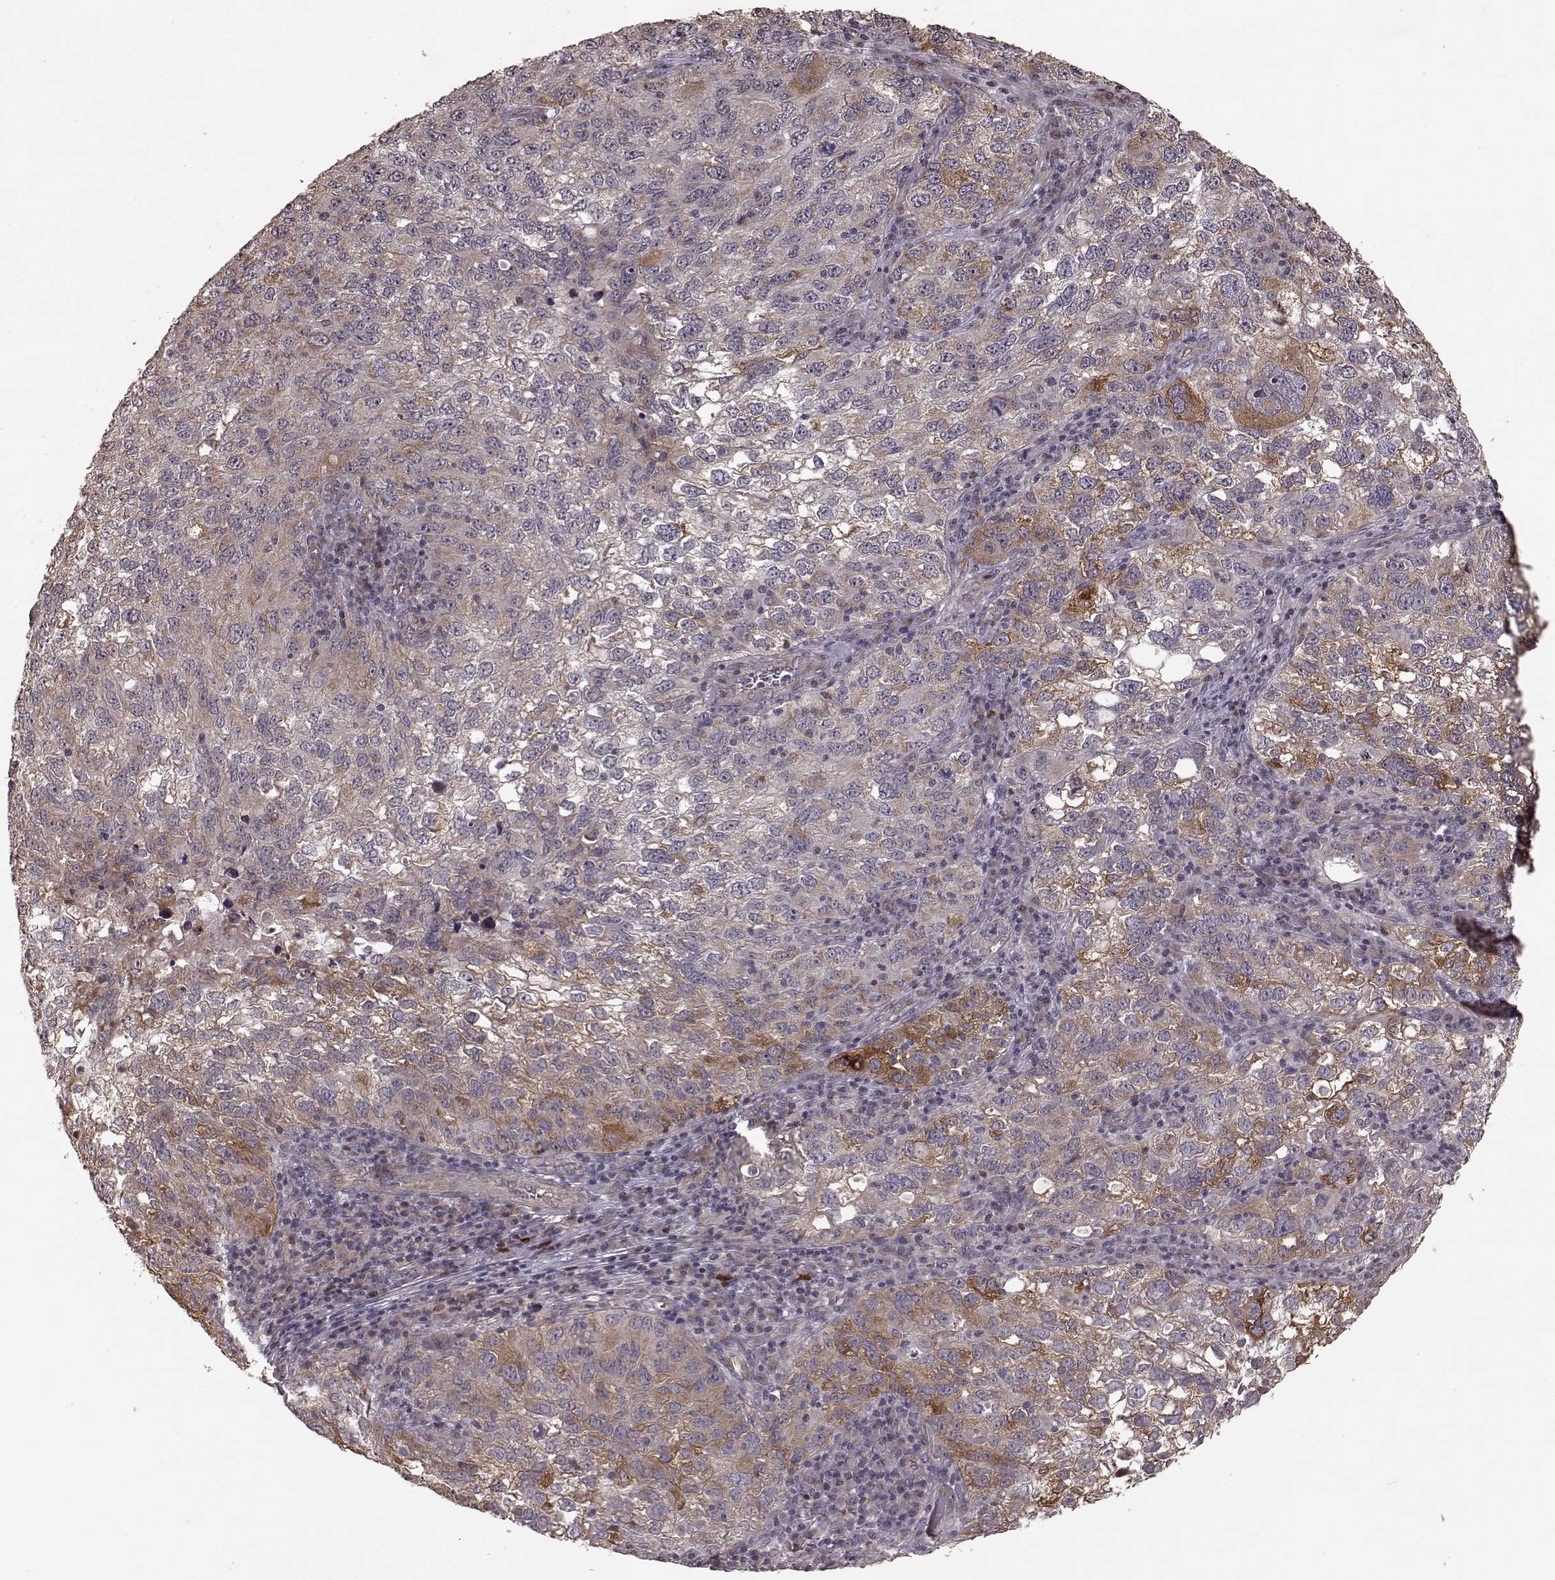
{"staining": {"intensity": "moderate", "quantity": "<25%", "location": "cytoplasmic/membranous"}, "tissue": "cervical cancer", "cell_type": "Tumor cells", "image_type": "cancer", "snomed": [{"axis": "morphology", "description": "Squamous cell carcinoma, NOS"}, {"axis": "topography", "description": "Cervix"}], "caption": "Immunohistochemistry (IHC) image of human cervical squamous cell carcinoma stained for a protein (brown), which reveals low levels of moderate cytoplasmic/membranous staining in about <25% of tumor cells.", "gene": "BACH2", "patient": {"sex": "female", "age": 55}}